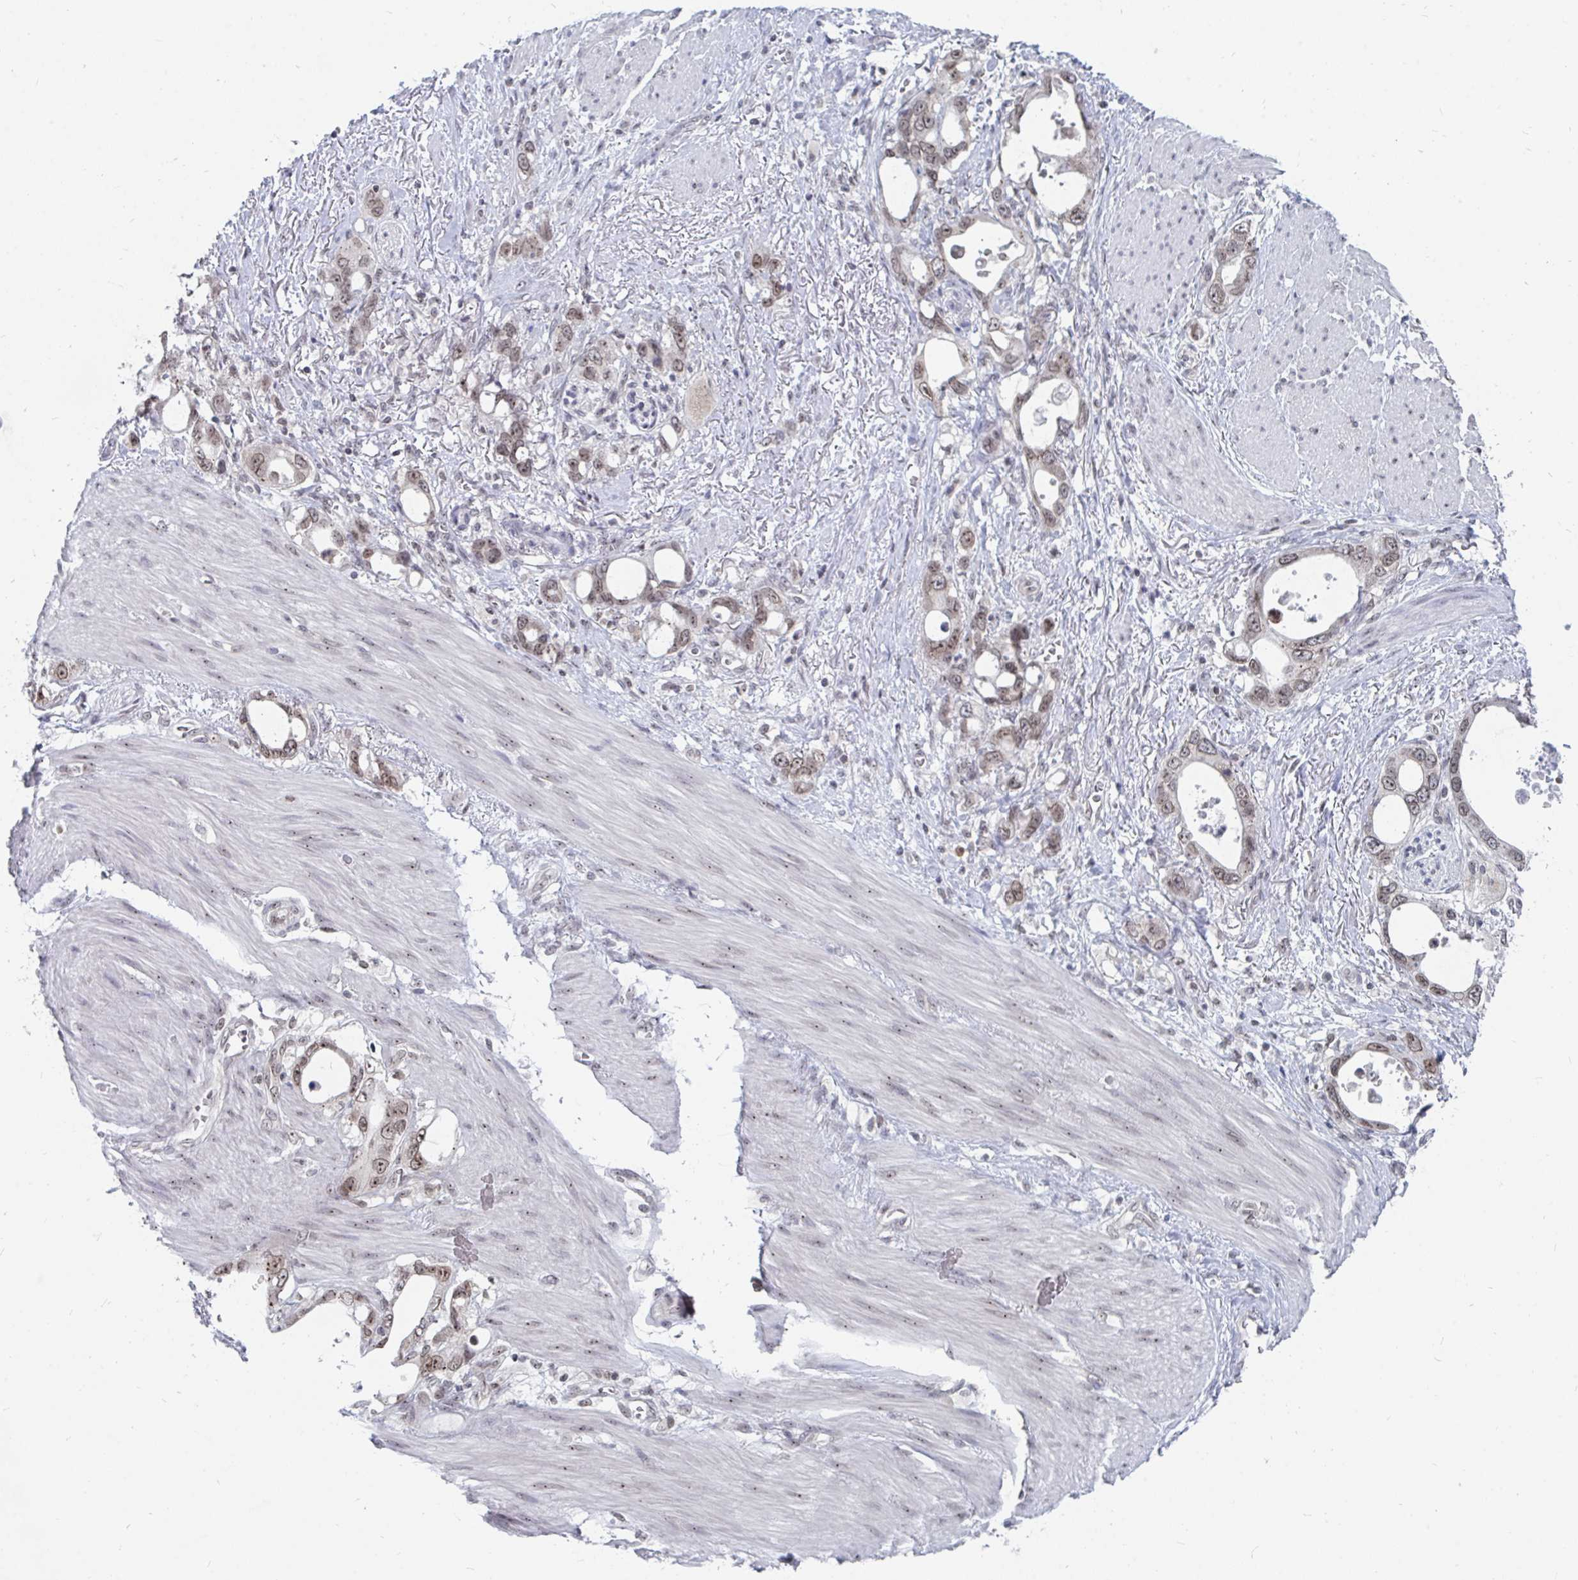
{"staining": {"intensity": "moderate", "quantity": ">75%", "location": "nuclear"}, "tissue": "stomach cancer", "cell_type": "Tumor cells", "image_type": "cancer", "snomed": [{"axis": "morphology", "description": "Adenocarcinoma, NOS"}, {"axis": "topography", "description": "Stomach, upper"}], "caption": "Protein staining exhibits moderate nuclear staining in approximately >75% of tumor cells in stomach cancer.", "gene": "TRIP12", "patient": {"sex": "male", "age": 74}}